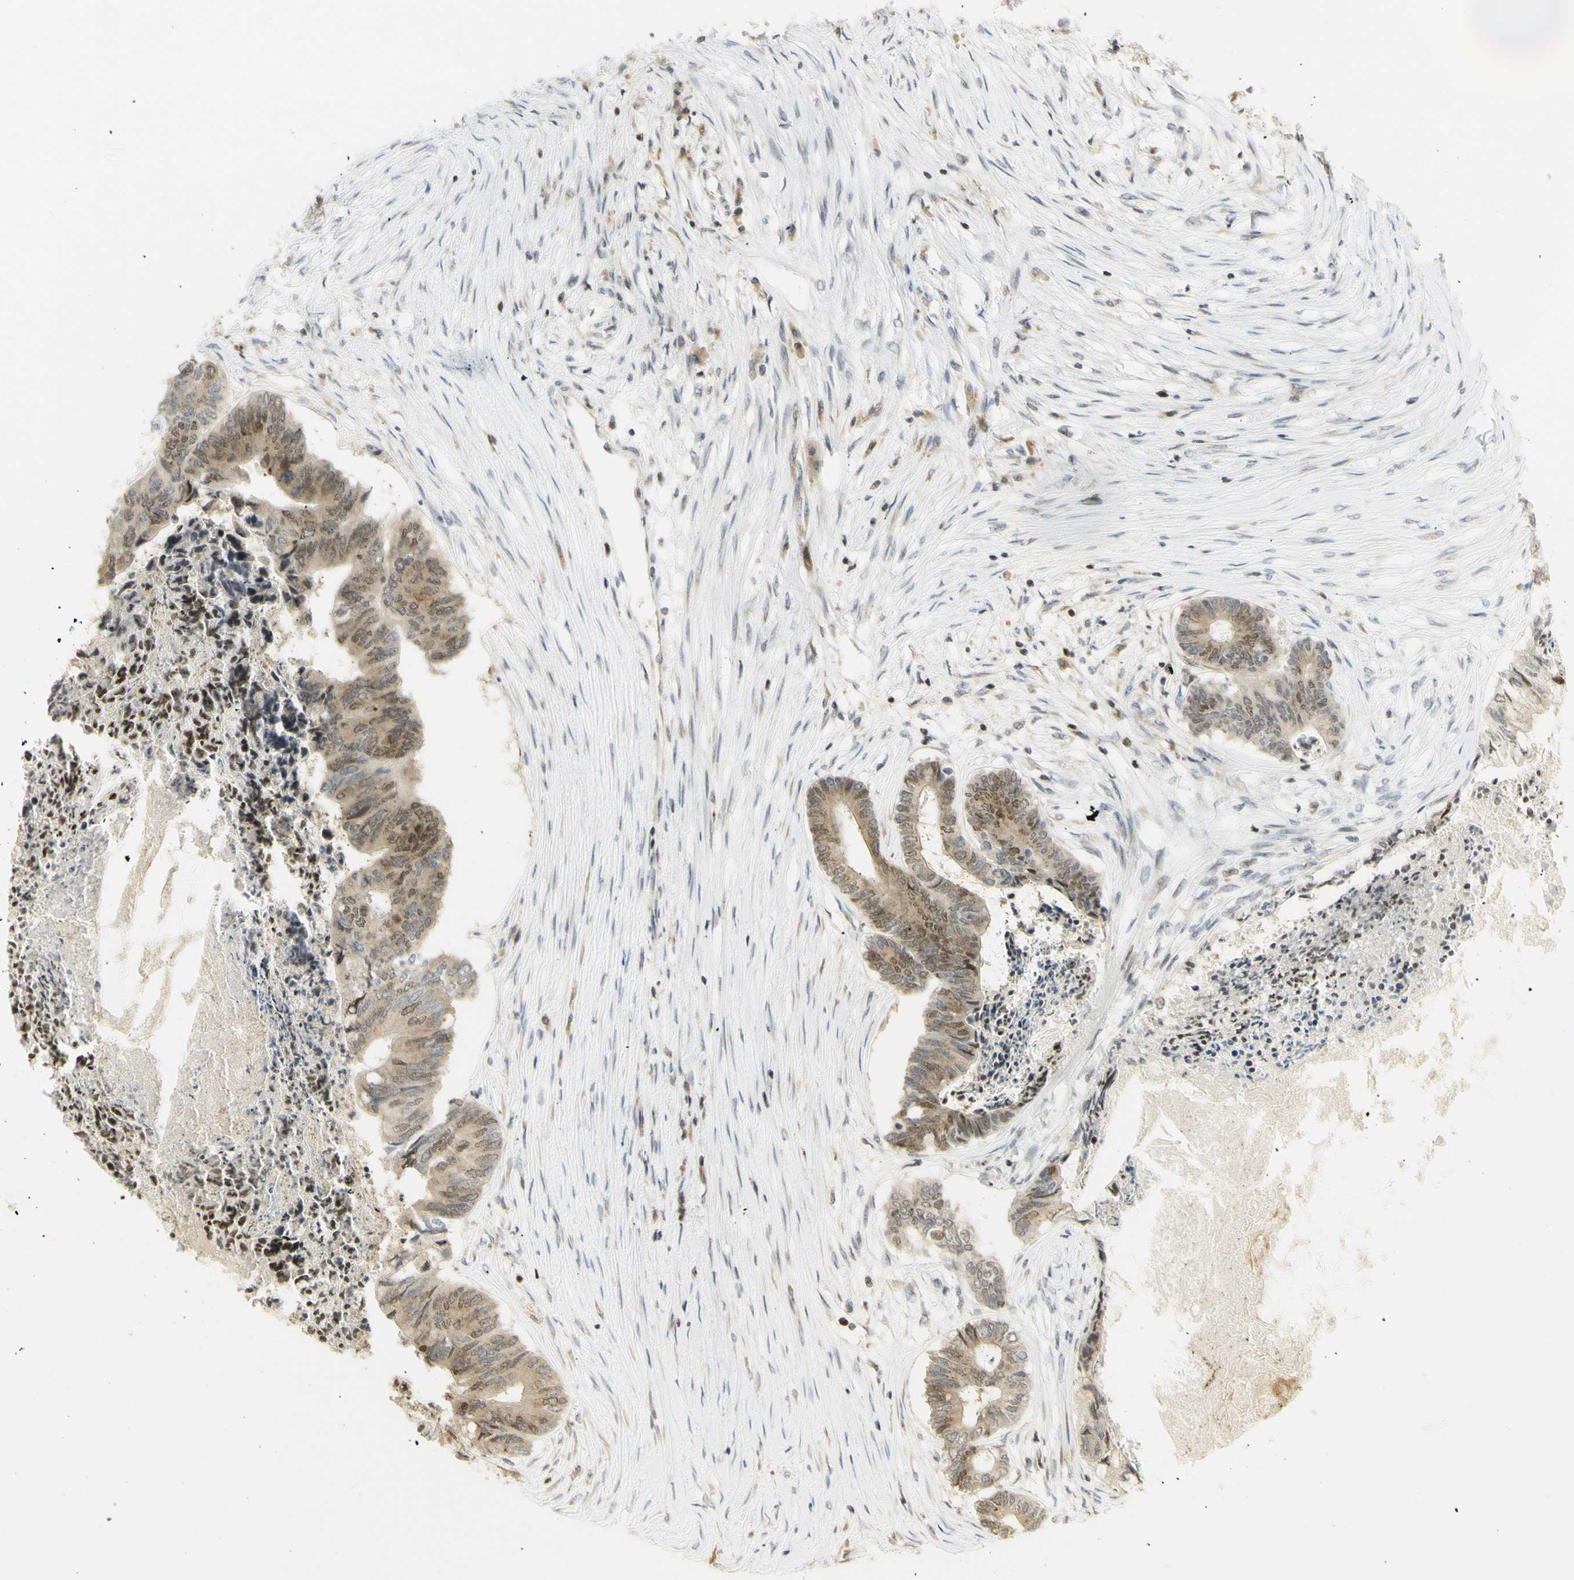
{"staining": {"intensity": "moderate", "quantity": ">75%", "location": "cytoplasmic/membranous,nuclear"}, "tissue": "colorectal cancer", "cell_type": "Tumor cells", "image_type": "cancer", "snomed": [{"axis": "morphology", "description": "Adenocarcinoma, NOS"}, {"axis": "topography", "description": "Rectum"}], "caption": "Human colorectal cancer (adenocarcinoma) stained with a protein marker displays moderate staining in tumor cells.", "gene": "KIF11", "patient": {"sex": "male", "age": 63}}